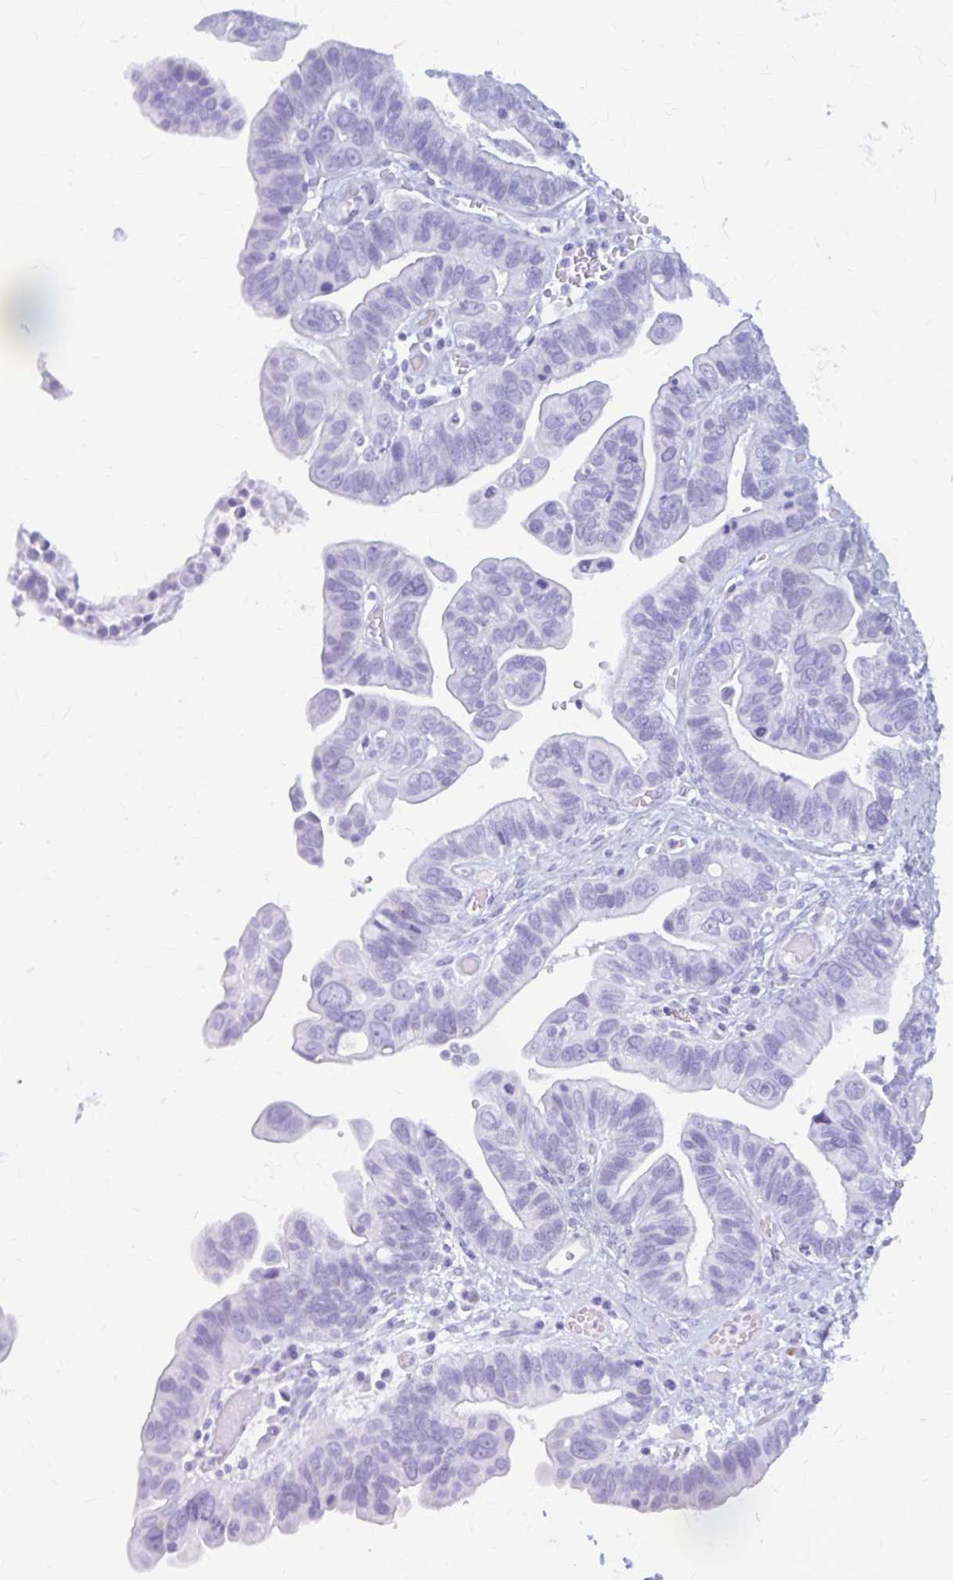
{"staining": {"intensity": "negative", "quantity": "none", "location": "none"}, "tissue": "ovarian cancer", "cell_type": "Tumor cells", "image_type": "cancer", "snomed": [{"axis": "morphology", "description": "Cystadenocarcinoma, serous, NOS"}, {"axis": "topography", "description": "Ovary"}], "caption": "Ovarian cancer (serous cystadenocarcinoma) was stained to show a protein in brown. There is no significant expression in tumor cells.", "gene": "KLHDC7A", "patient": {"sex": "female", "age": 56}}